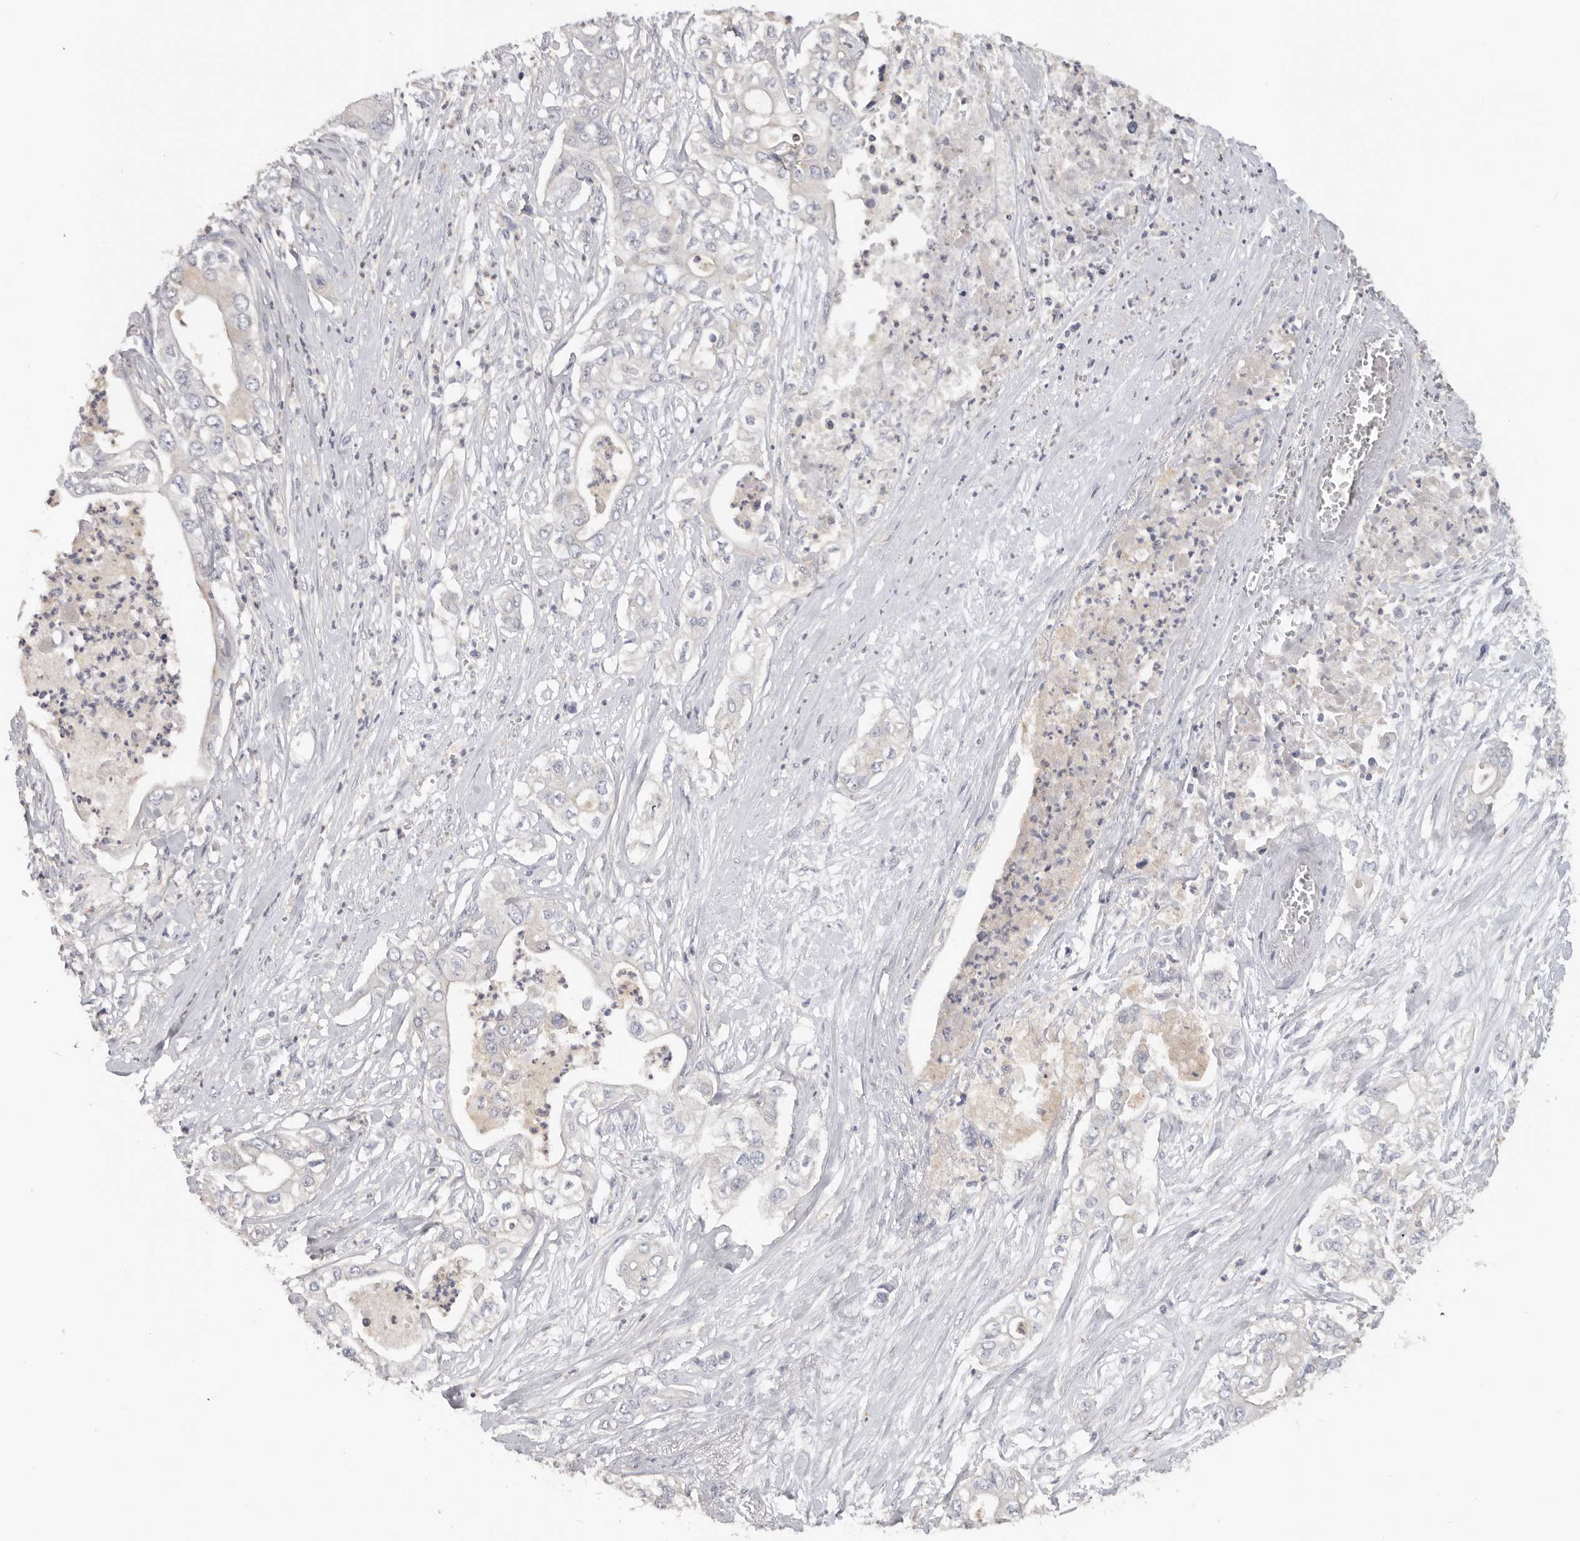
{"staining": {"intensity": "negative", "quantity": "none", "location": "none"}, "tissue": "pancreatic cancer", "cell_type": "Tumor cells", "image_type": "cancer", "snomed": [{"axis": "morphology", "description": "Adenocarcinoma, NOS"}, {"axis": "topography", "description": "Pancreas"}], "caption": "This image is of adenocarcinoma (pancreatic) stained with IHC to label a protein in brown with the nuclei are counter-stained blue. There is no expression in tumor cells. (DAB IHC, high magnification).", "gene": "WDTC1", "patient": {"sex": "female", "age": 78}}